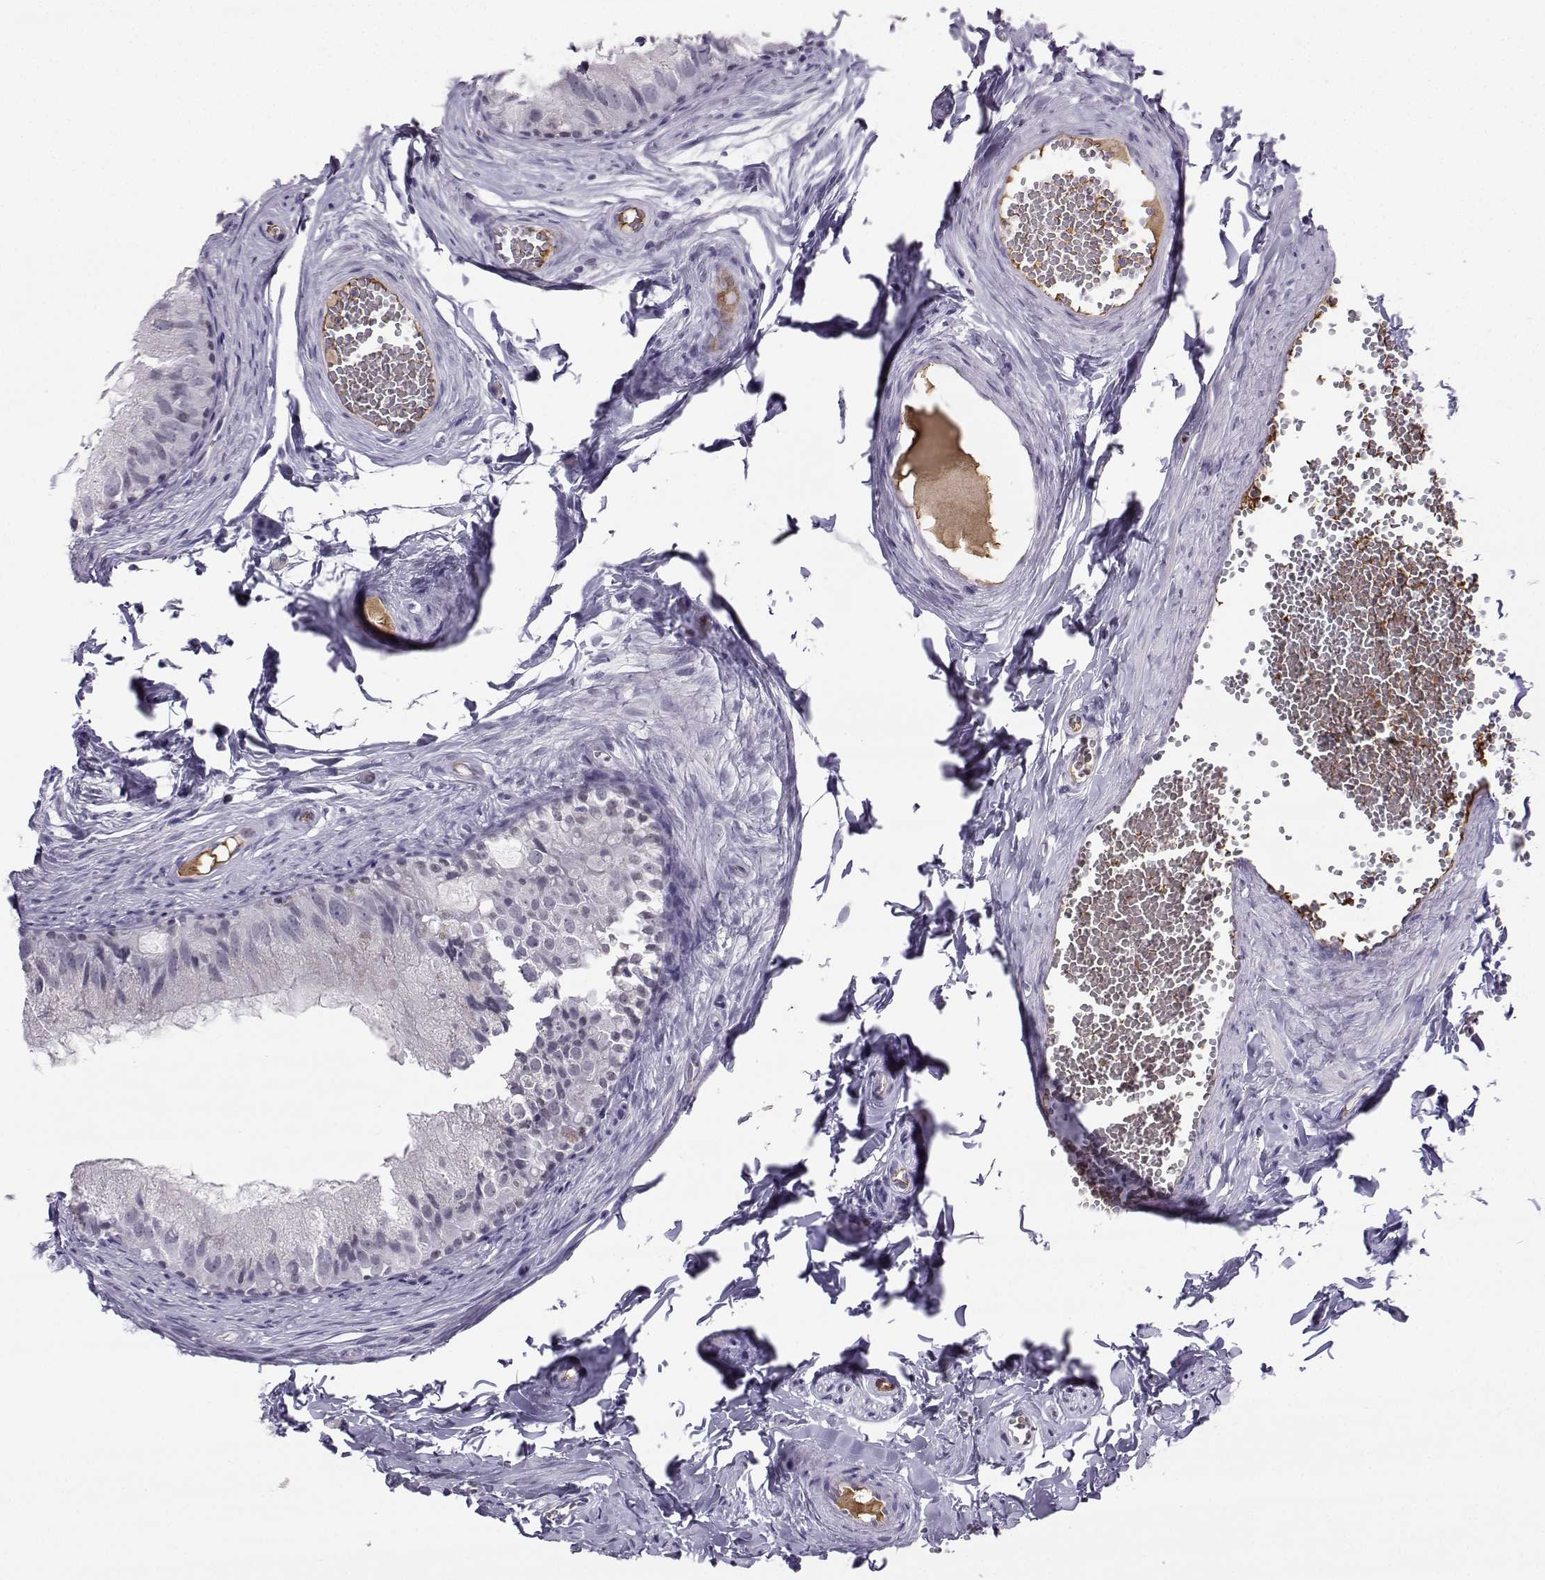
{"staining": {"intensity": "negative", "quantity": "none", "location": "none"}, "tissue": "epididymis", "cell_type": "Glandular cells", "image_type": "normal", "snomed": [{"axis": "morphology", "description": "Normal tissue, NOS"}, {"axis": "topography", "description": "Epididymis"}], "caption": "High power microscopy image of an immunohistochemistry (IHC) micrograph of benign epididymis, revealing no significant expression in glandular cells.", "gene": "LHX1", "patient": {"sex": "male", "age": 45}}